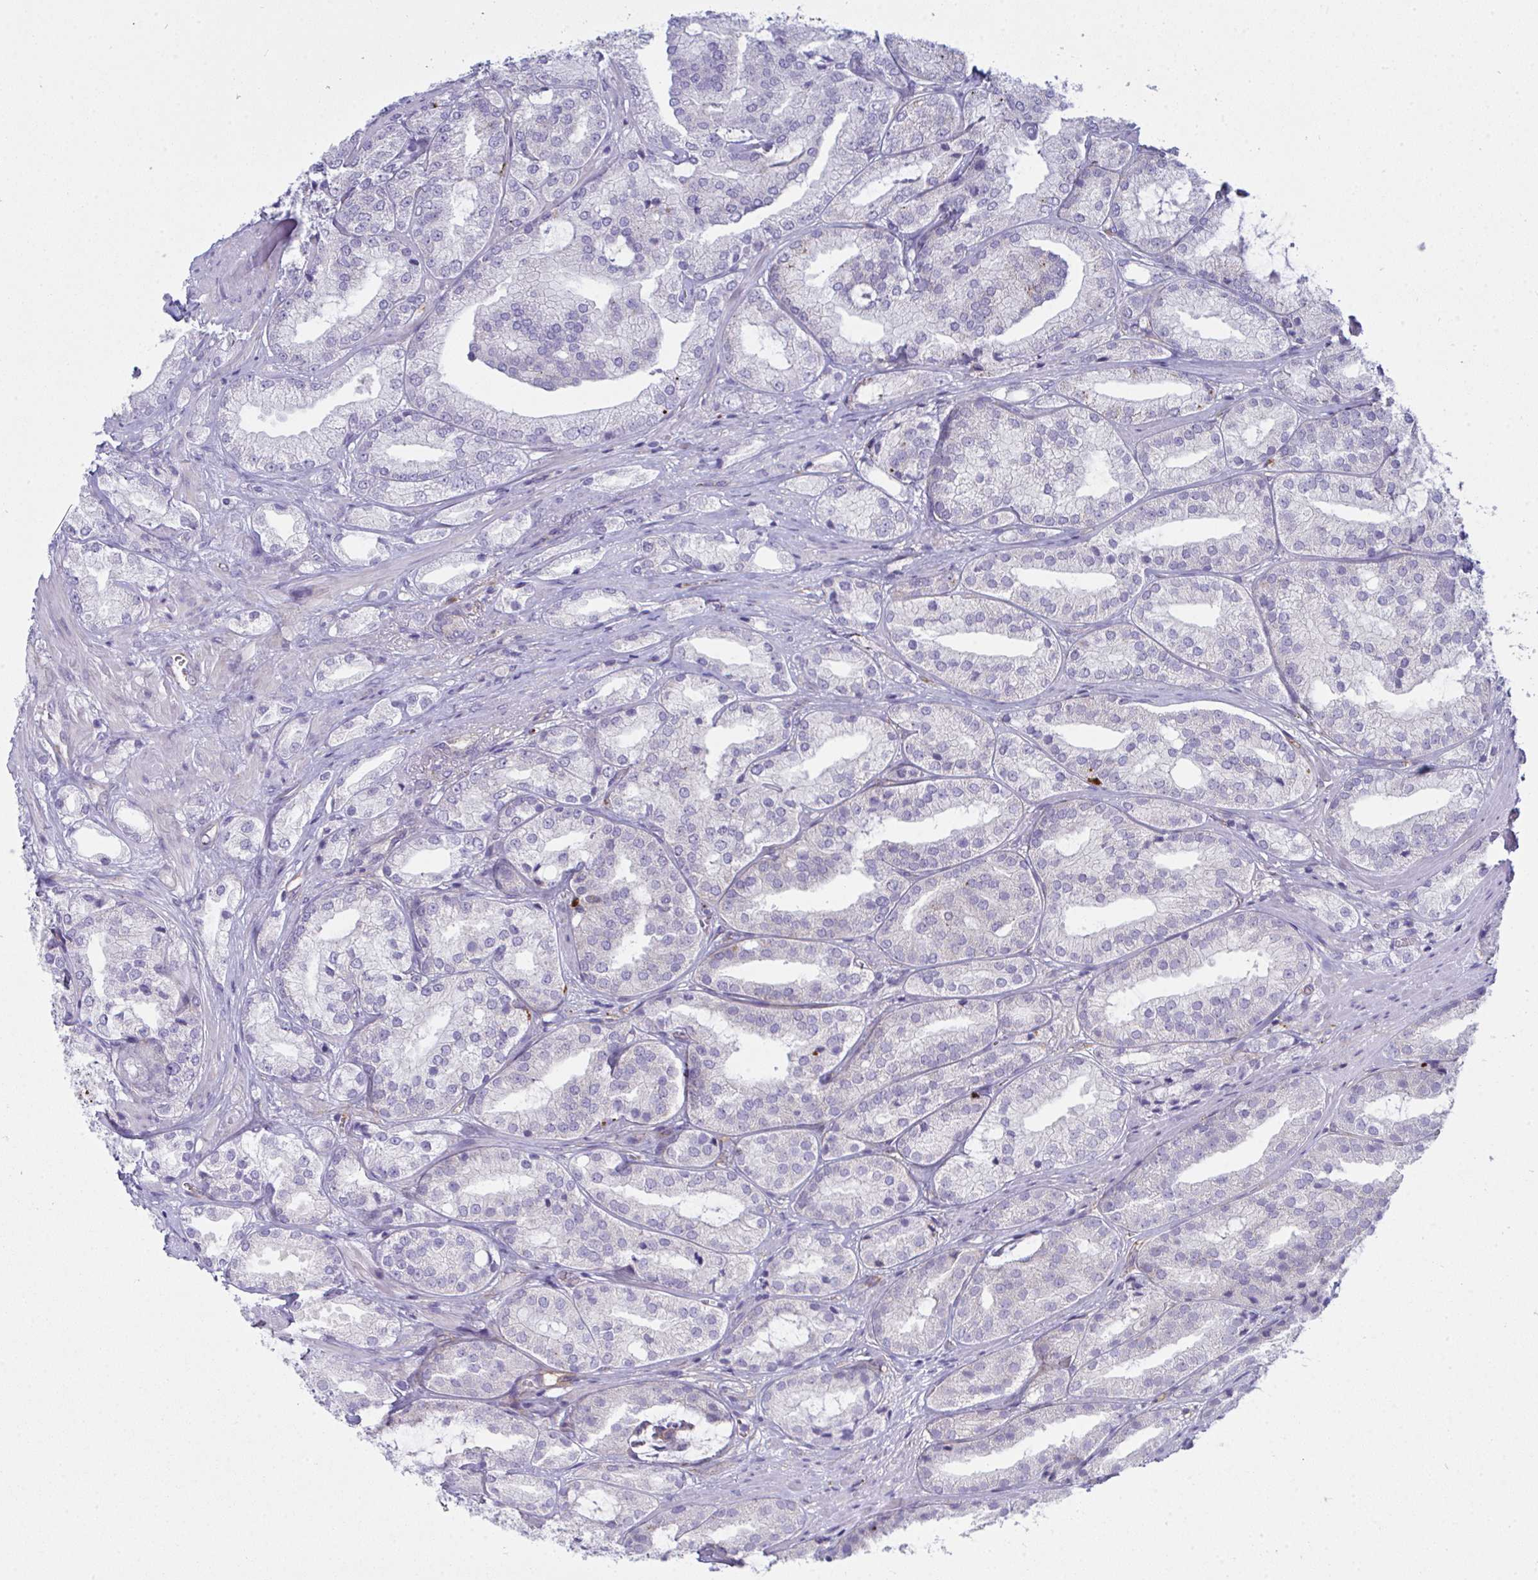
{"staining": {"intensity": "strong", "quantity": "25%-75%", "location": "cytoplasmic/membranous"}, "tissue": "prostate cancer", "cell_type": "Tumor cells", "image_type": "cancer", "snomed": [{"axis": "morphology", "description": "Adenocarcinoma, High grade"}, {"axis": "topography", "description": "Prostate"}], "caption": "Tumor cells demonstrate strong cytoplasmic/membranous staining in about 25%-75% of cells in prostate cancer. (Brightfield microscopy of DAB IHC at high magnification).", "gene": "GAB1", "patient": {"sex": "male", "age": 68}}